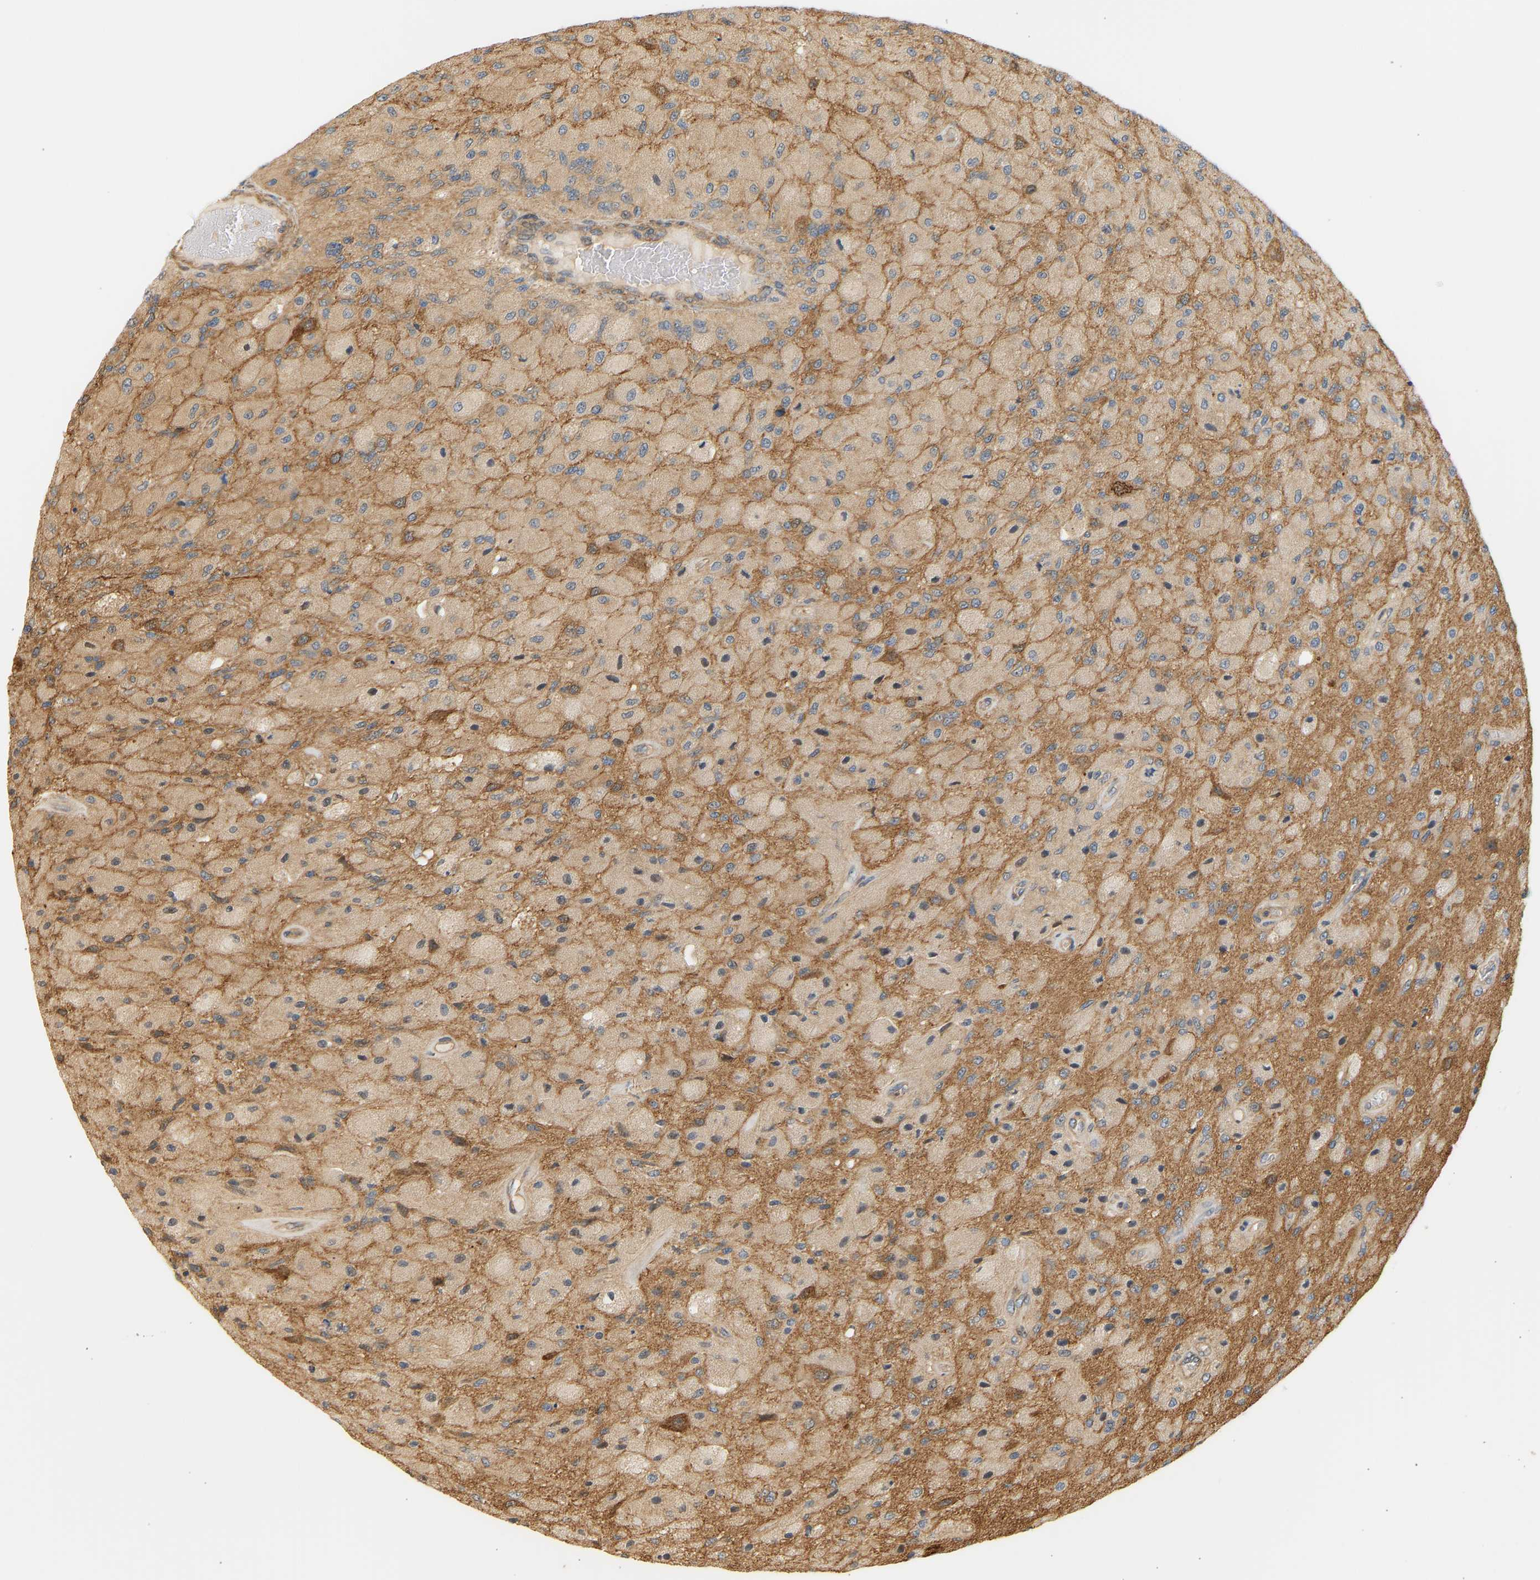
{"staining": {"intensity": "negative", "quantity": "none", "location": "none"}, "tissue": "glioma", "cell_type": "Tumor cells", "image_type": "cancer", "snomed": [{"axis": "morphology", "description": "Normal tissue, NOS"}, {"axis": "morphology", "description": "Glioma, malignant, High grade"}, {"axis": "topography", "description": "Cerebral cortex"}], "caption": "An immunohistochemistry histopathology image of glioma is shown. There is no staining in tumor cells of glioma.", "gene": "CEP57", "patient": {"sex": "male", "age": 77}}